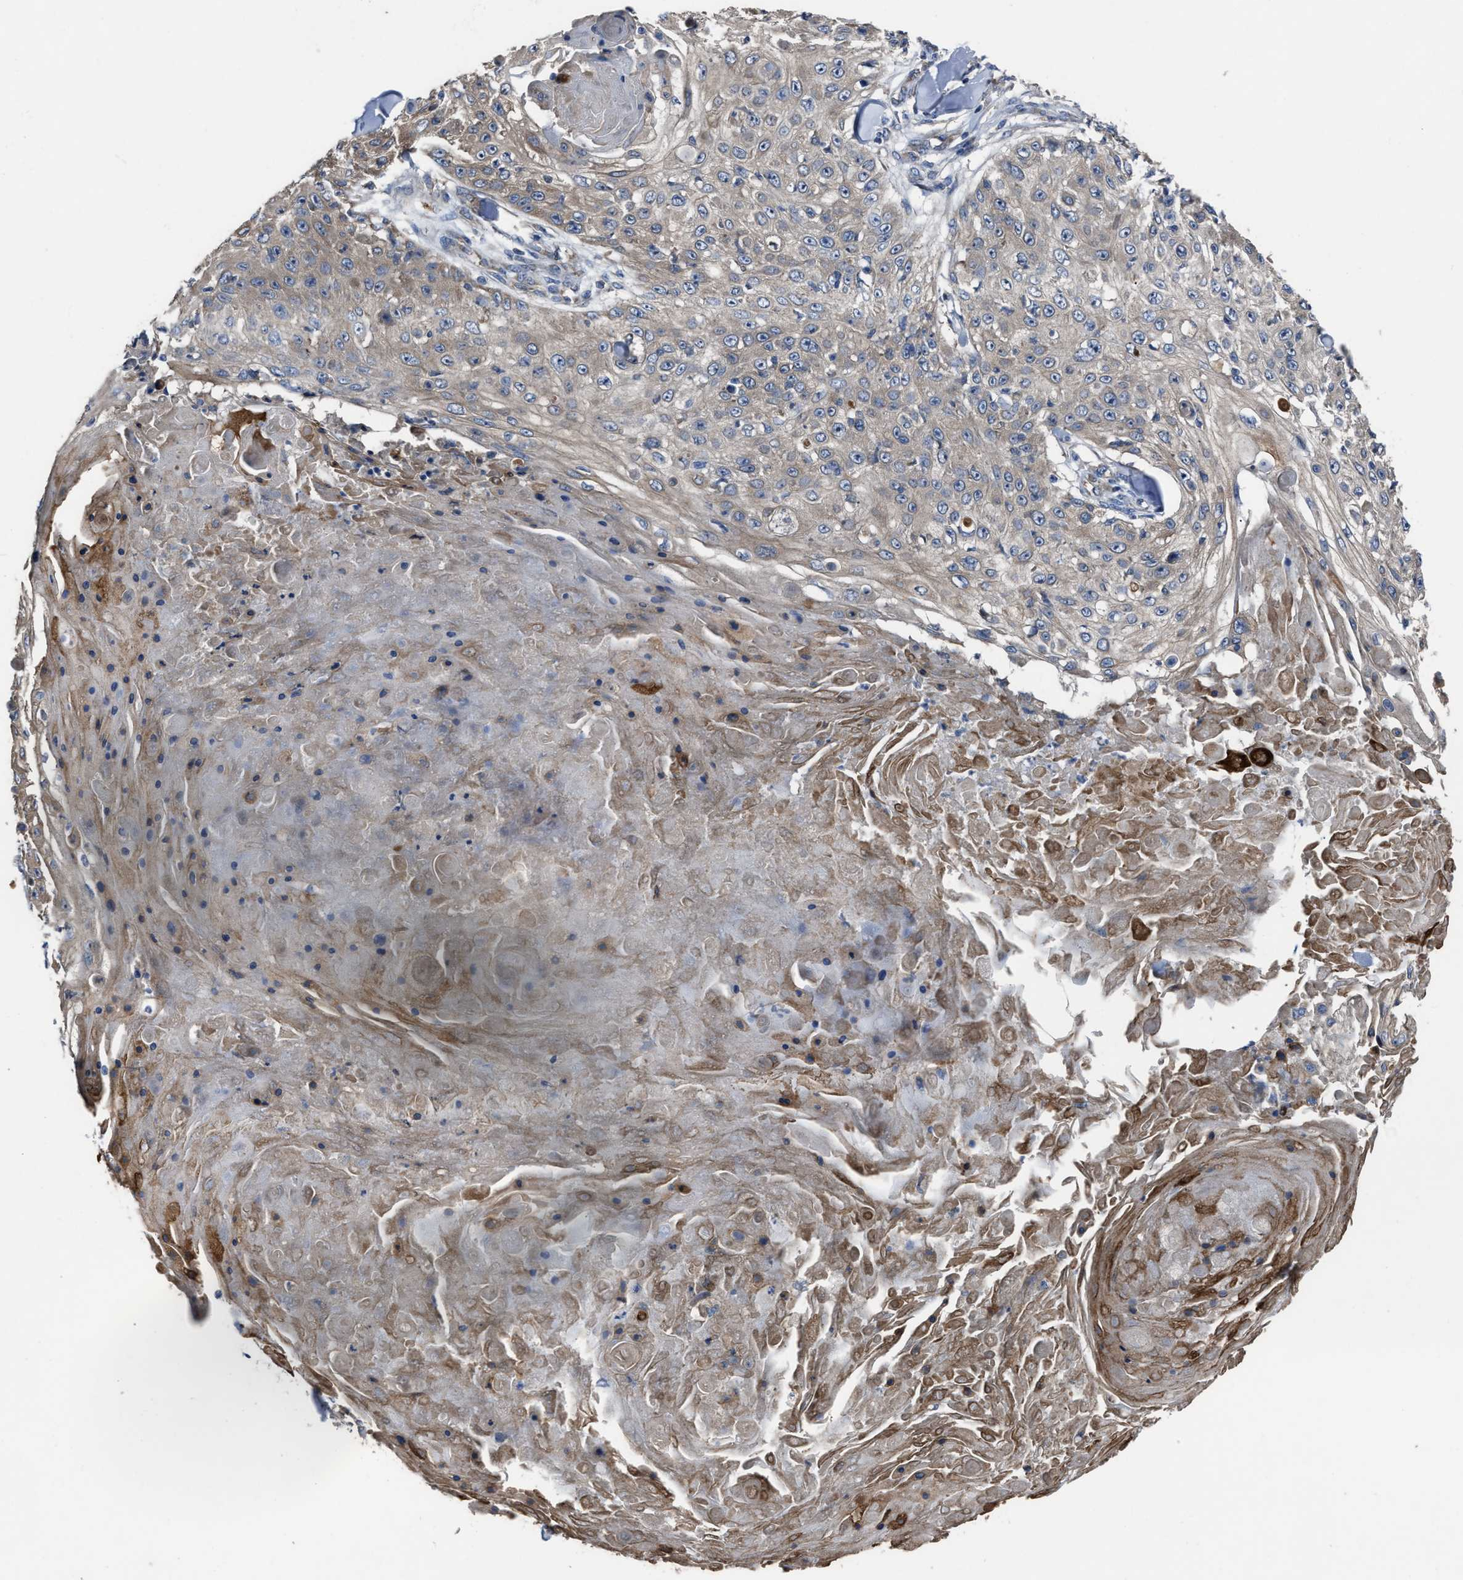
{"staining": {"intensity": "weak", "quantity": ">75%", "location": "cytoplasmic/membranous"}, "tissue": "skin cancer", "cell_type": "Tumor cells", "image_type": "cancer", "snomed": [{"axis": "morphology", "description": "Squamous cell carcinoma, NOS"}, {"axis": "topography", "description": "Skin"}], "caption": "A brown stain highlights weak cytoplasmic/membranous positivity of a protein in skin squamous cell carcinoma tumor cells. Nuclei are stained in blue.", "gene": "UPF1", "patient": {"sex": "male", "age": 86}}